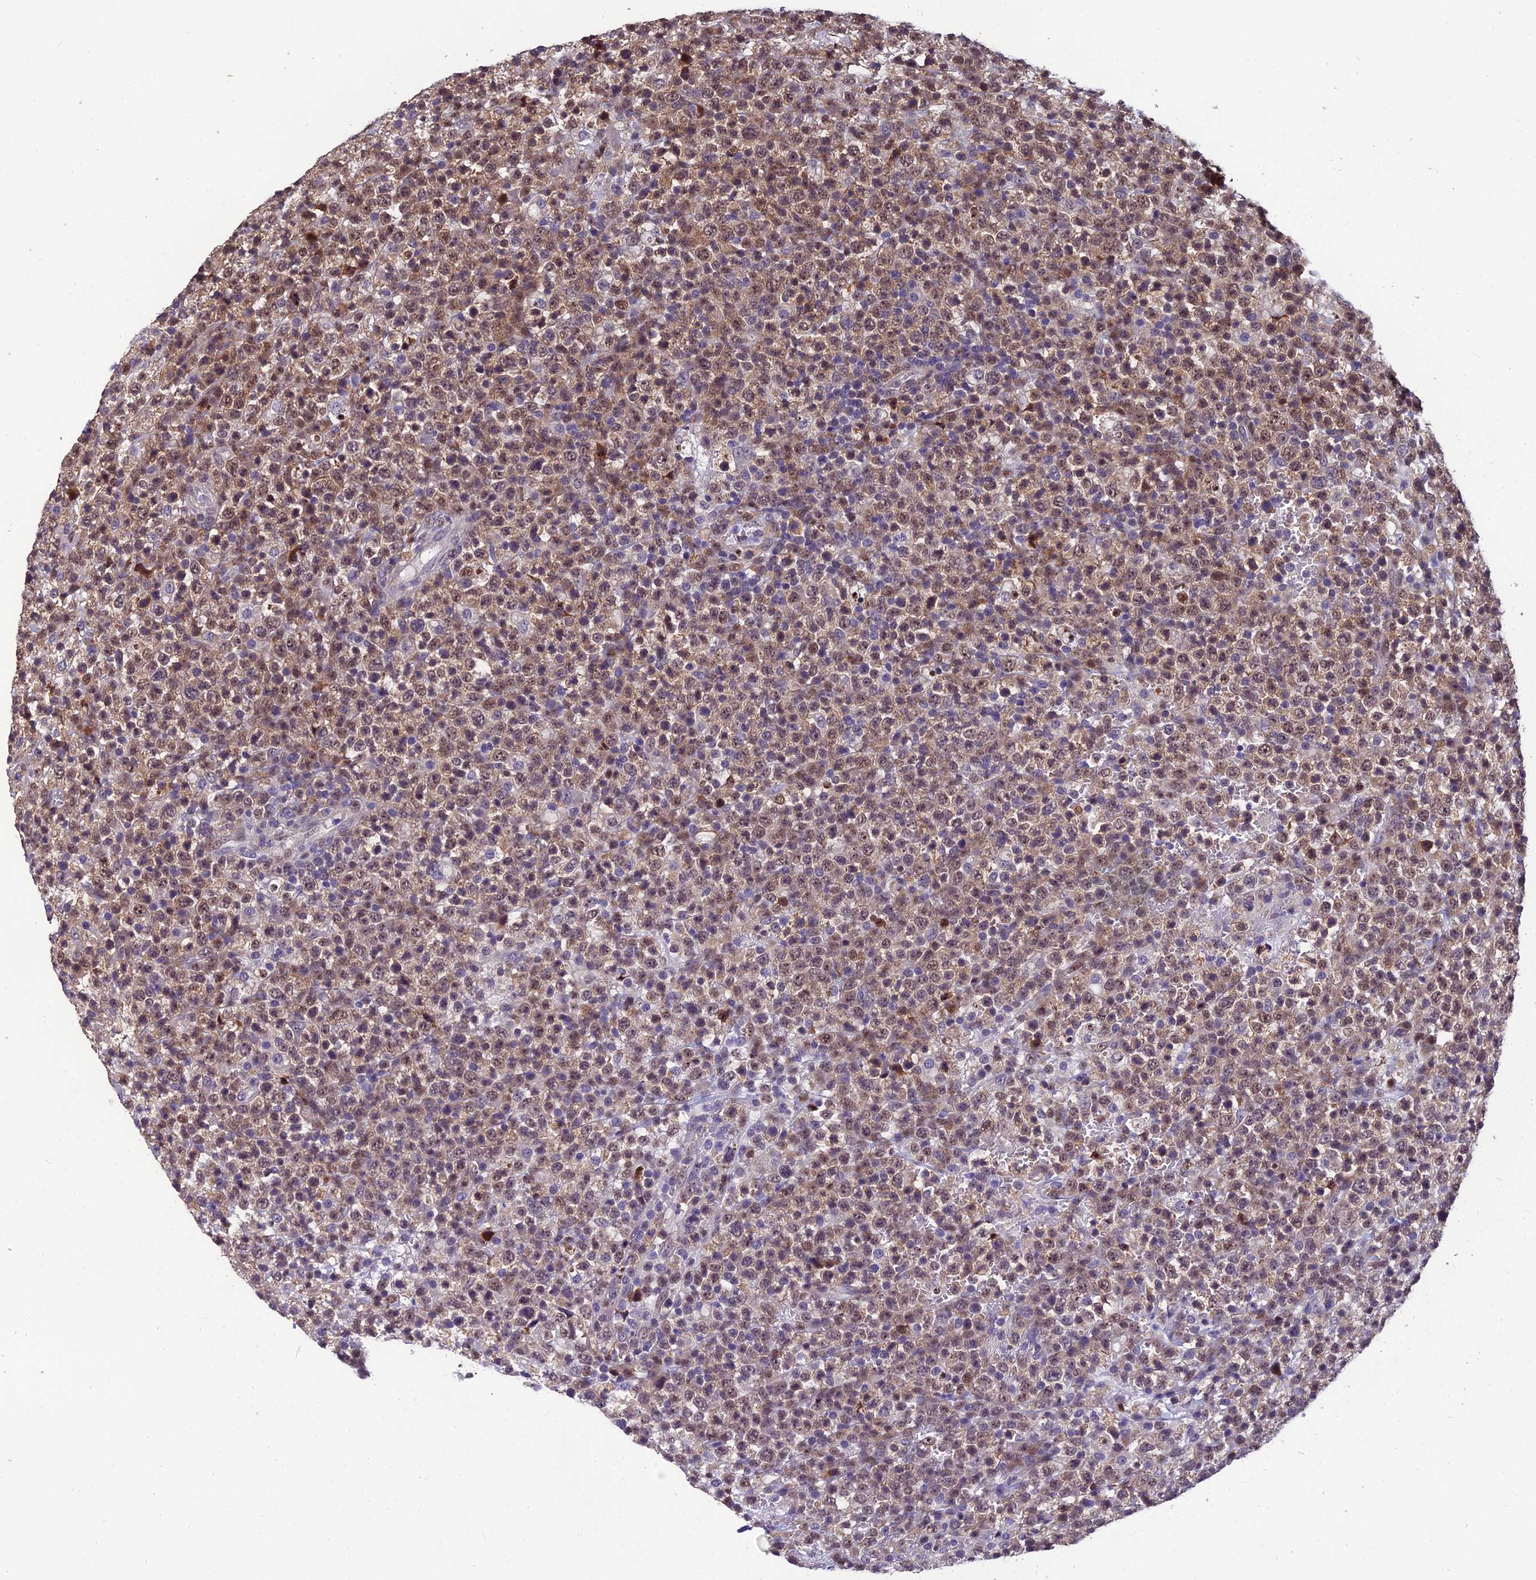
{"staining": {"intensity": "moderate", "quantity": ">75%", "location": "cytoplasmic/membranous,nuclear"}, "tissue": "lymphoma", "cell_type": "Tumor cells", "image_type": "cancer", "snomed": [{"axis": "morphology", "description": "Malignant lymphoma, non-Hodgkin's type, High grade"}, {"axis": "topography", "description": "Colon"}], "caption": "Tumor cells show medium levels of moderate cytoplasmic/membranous and nuclear expression in about >75% of cells in malignant lymphoma, non-Hodgkin's type (high-grade).", "gene": "GRWD1", "patient": {"sex": "female", "age": 53}}